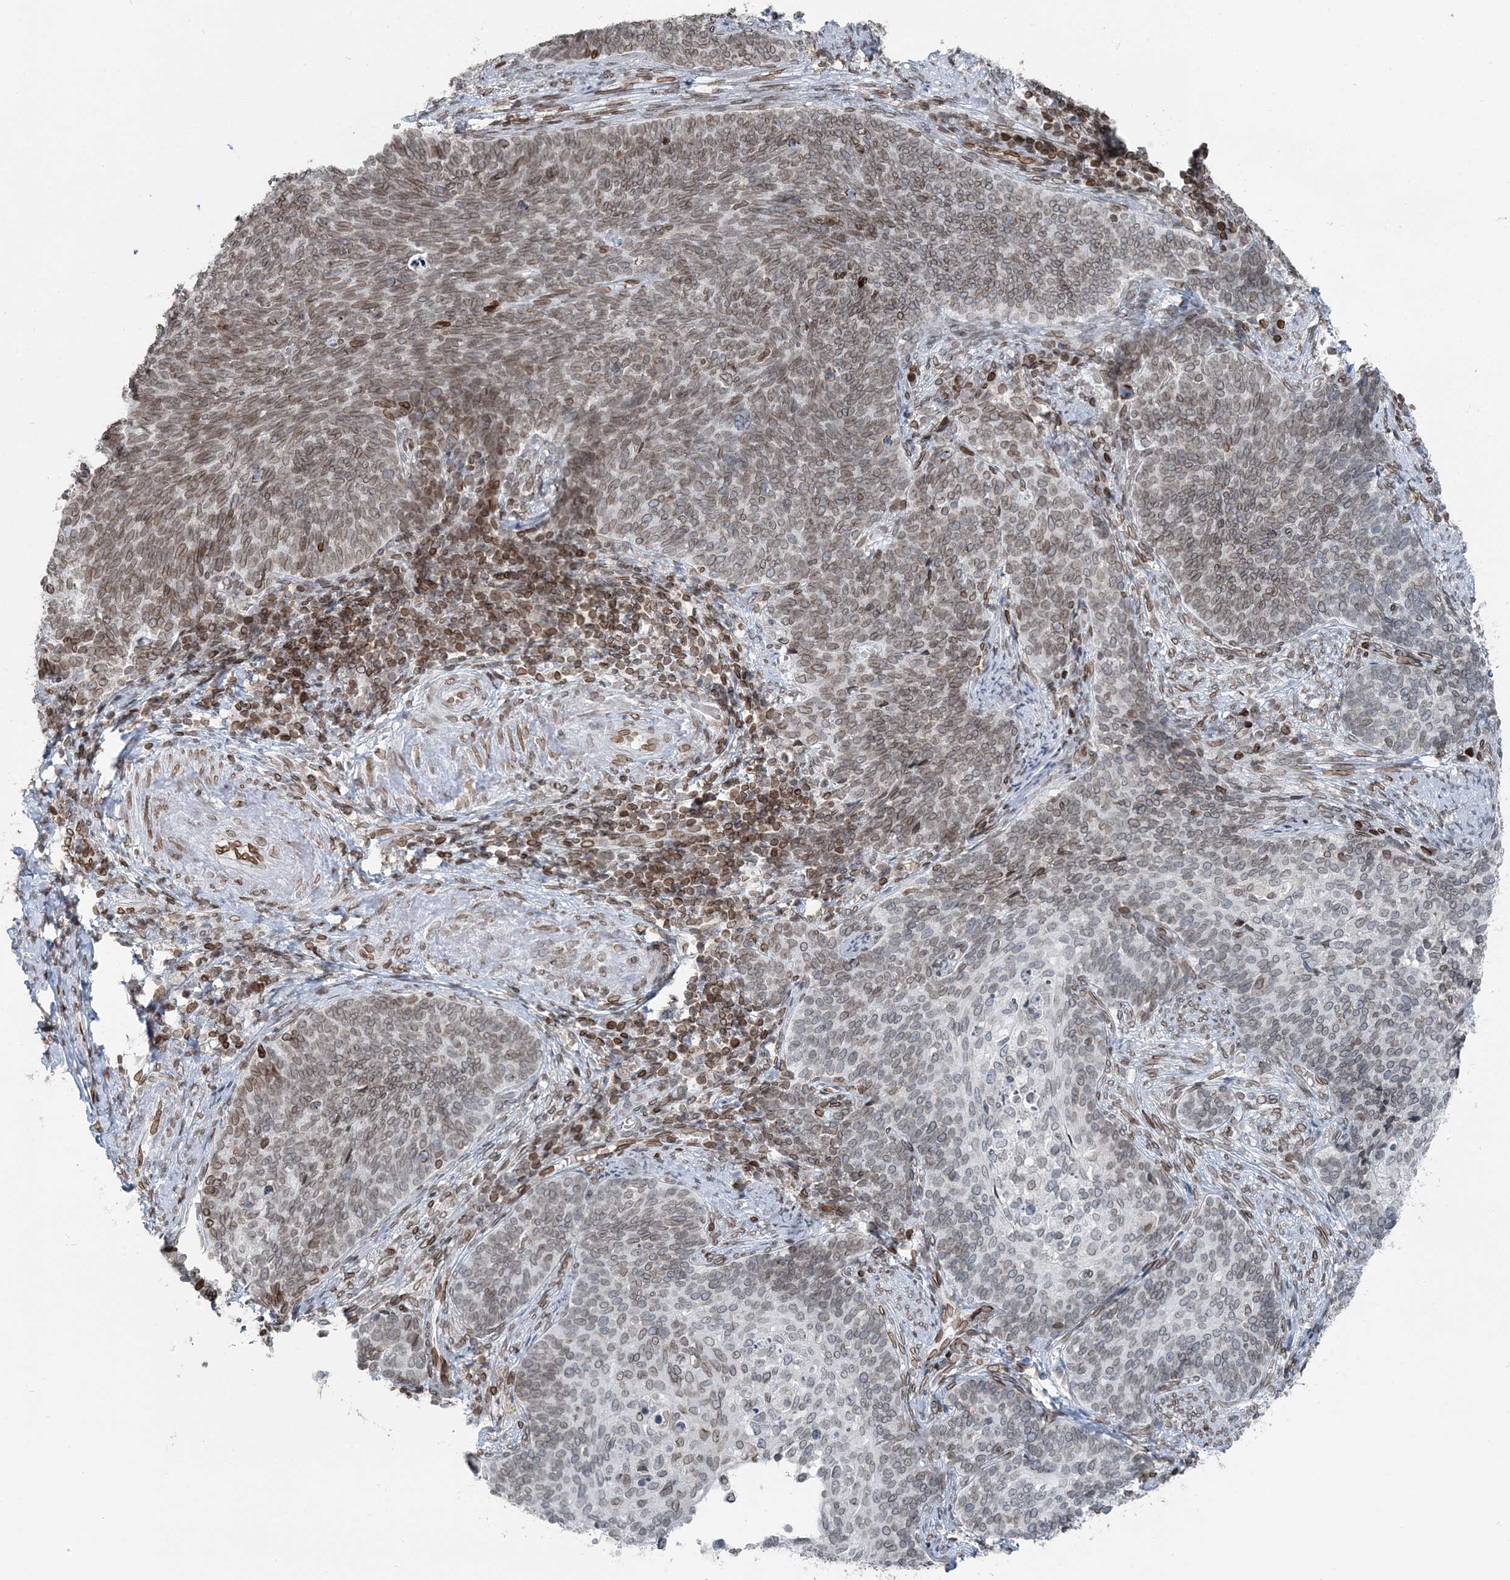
{"staining": {"intensity": "moderate", "quantity": ">75%", "location": "cytoplasmic/membranous,nuclear"}, "tissue": "cervical cancer", "cell_type": "Tumor cells", "image_type": "cancer", "snomed": [{"axis": "morphology", "description": "Squamous cell carcinoma, NOS"}, {"axis": "topography", "description": "Cervix"}], "caption": "This image exhibits cervical squamous cell carcinoma stained with IHC to label a protein in brown. The cytoplasmic/membranous and nuclear of tumor cells show moderate positivity for the protein. Nuclei are counter-stained blue.", "gene": "GJD4", "patient": {"sex": "female", "age": 39}}